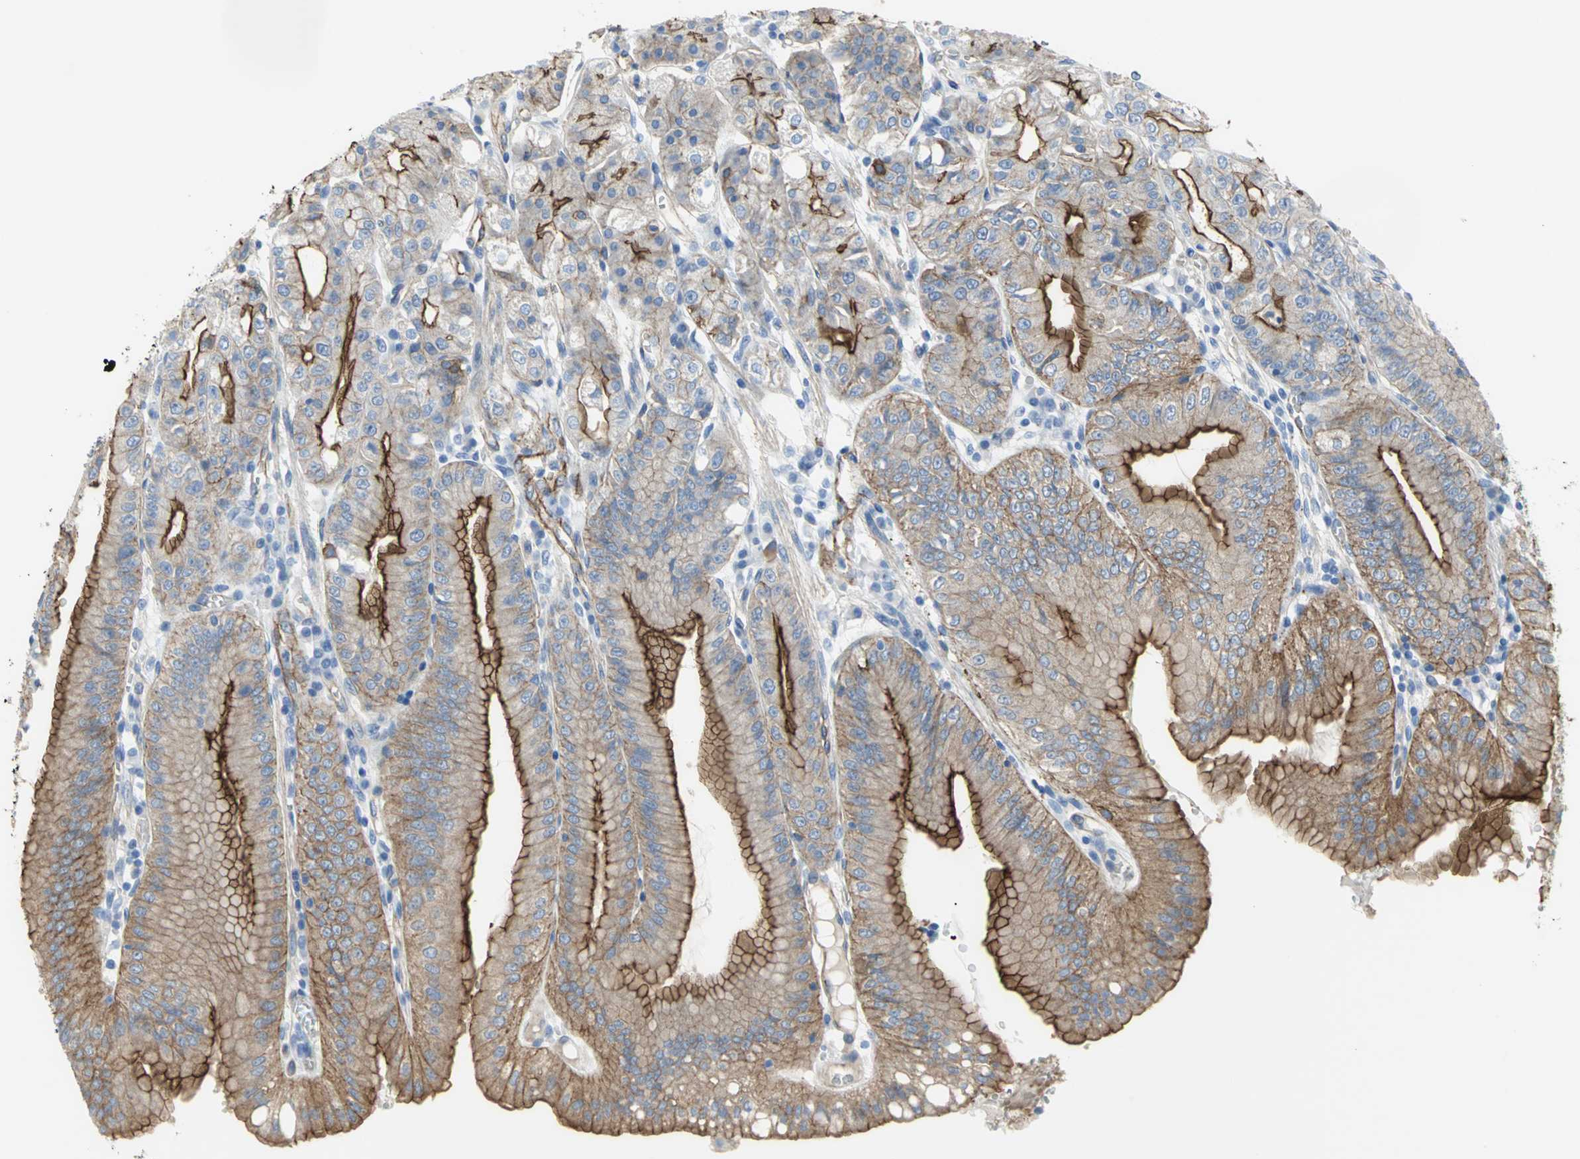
{"staining": {"intensity": "strong", "quantity": ">75%", "location": "cytoplasmic/membranous,nuclear"}, "tissue": "stomach", "cell_type": "Glandular cells", "image_type": "normal", "snomed": [{"axis": "morphology", "description": "Normal tissue, NOS"}, {"axis": "topography", "description": "Stomach, lower"}], "caption": "DAB immunohistochemical staining of unremarkable human stomach reveals strong cytoplasmic/membranous,nuclear protein staining in approximately >75% of glandular cells.", "gene": "FLNB", "patient": {"sex": "male", "age": 71}}